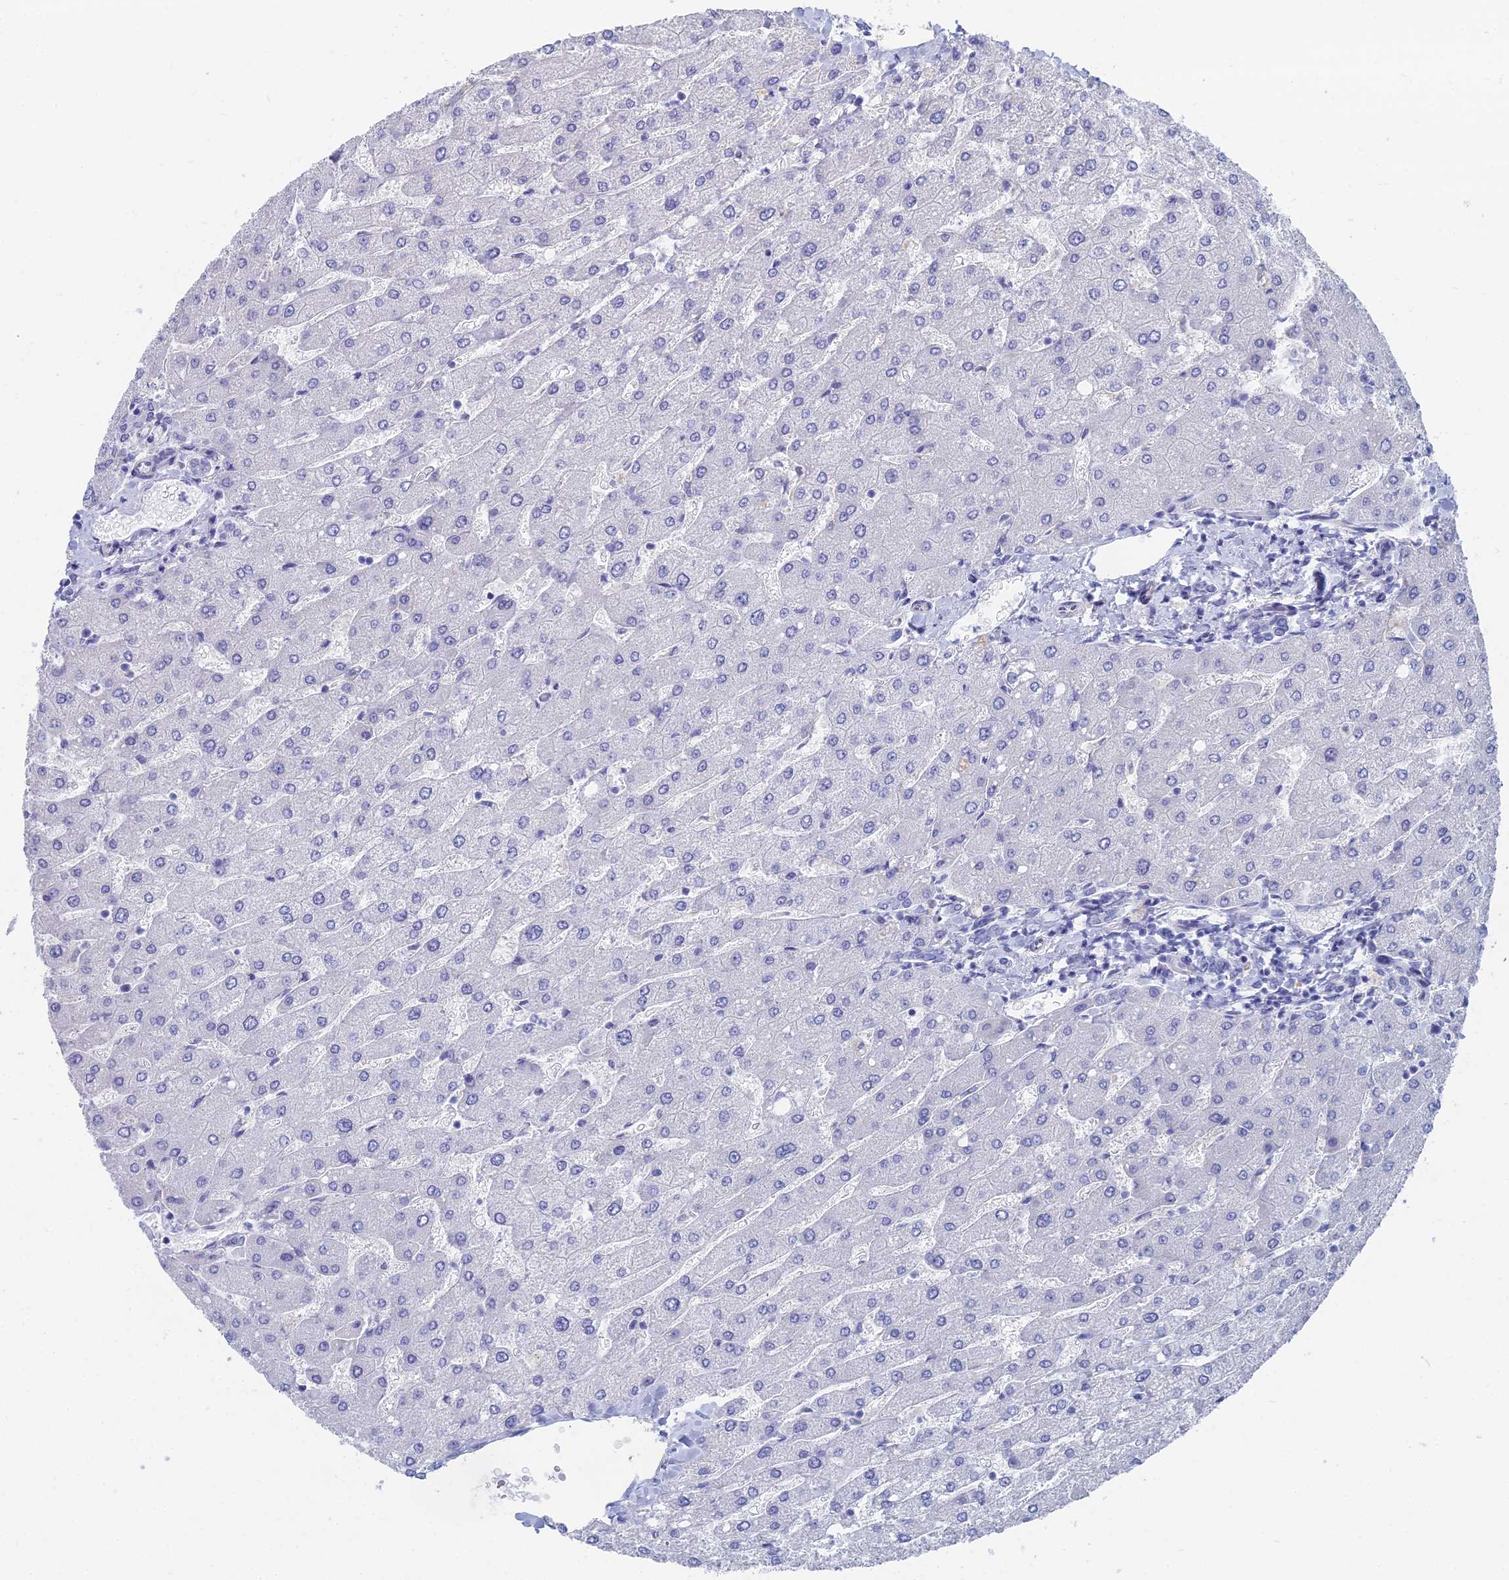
{"staining": {"intensity": "negative", "quantity": "none", "location": "none"}, "tissue": "liver", "cell_type": "Cholangiocytes", "image_type": "normal", "snomed": [{"axis": "morphology", "description": "Normal tissue, NOS"}, {"axis": "topography", "description": "Liver"}], "caption": "A high-resolution histopathology image shows immunohistochemistry staining of normal liver, which displays no significant positivity in cholangiocytes. (DAB (3,3'-diaminobenzidine) IHC with hematoxylin counter stain).", "gene": "TNNT3", "patient": {"sex": "male", "age": 55}}